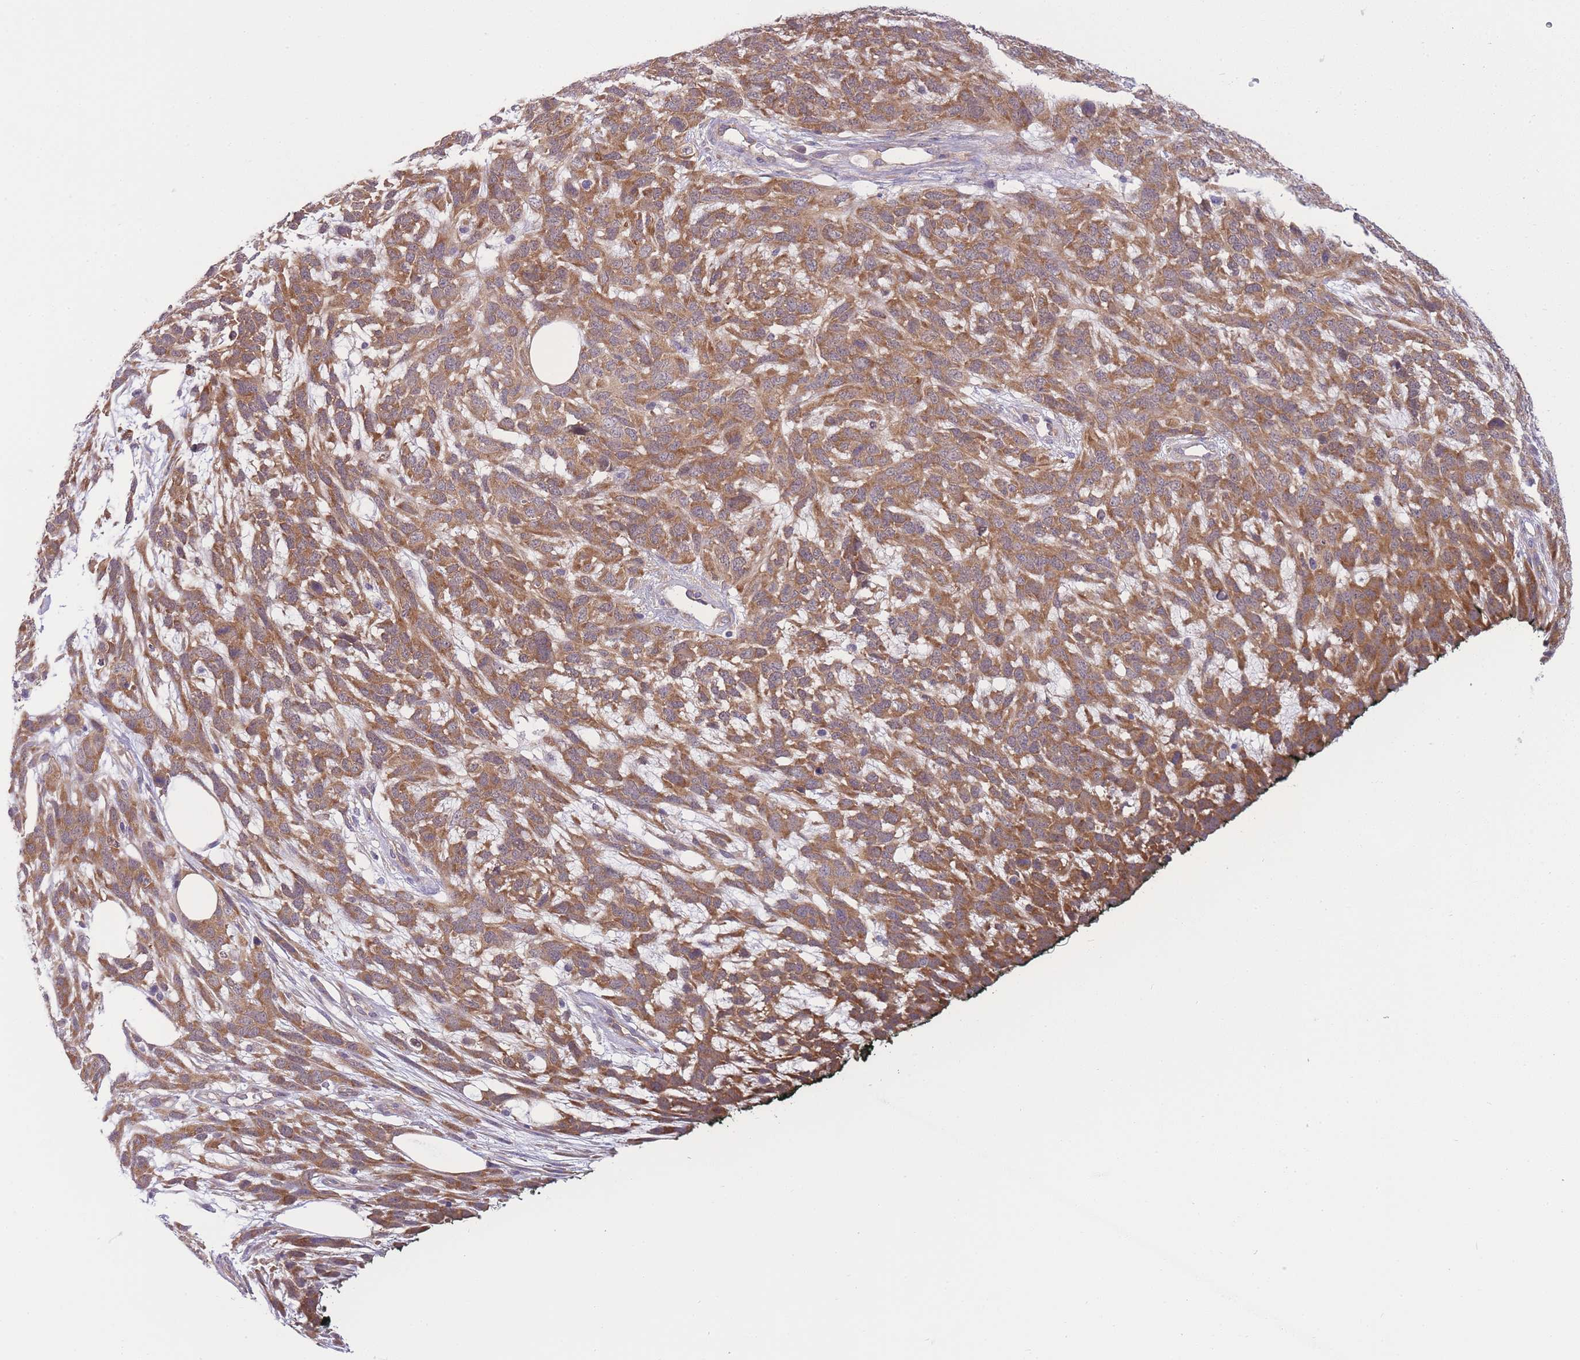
{"staining": {"intensity": "moderate", "quantity": ">75%", "location": "cytoplasmic/membranous"}, "tissue": "melanoma", "cell_type": "Tumor cells", "image_type": "cancer", "snomed": [{"axis": "morphology", "description": "Normal morphology"}, {"axis": "morphology", "description": "Malignant melanoma, NOS"}, {"axis": "topography", "description": "Skin"}], "caption": "Brown immunohistochemical staining in melanoma reveals moderate cytoplasmic/membranous positivity in approximately >75% of tumor cells.", "gene": "PFDN6", "patient": {"sex": "female", "age": 72}}